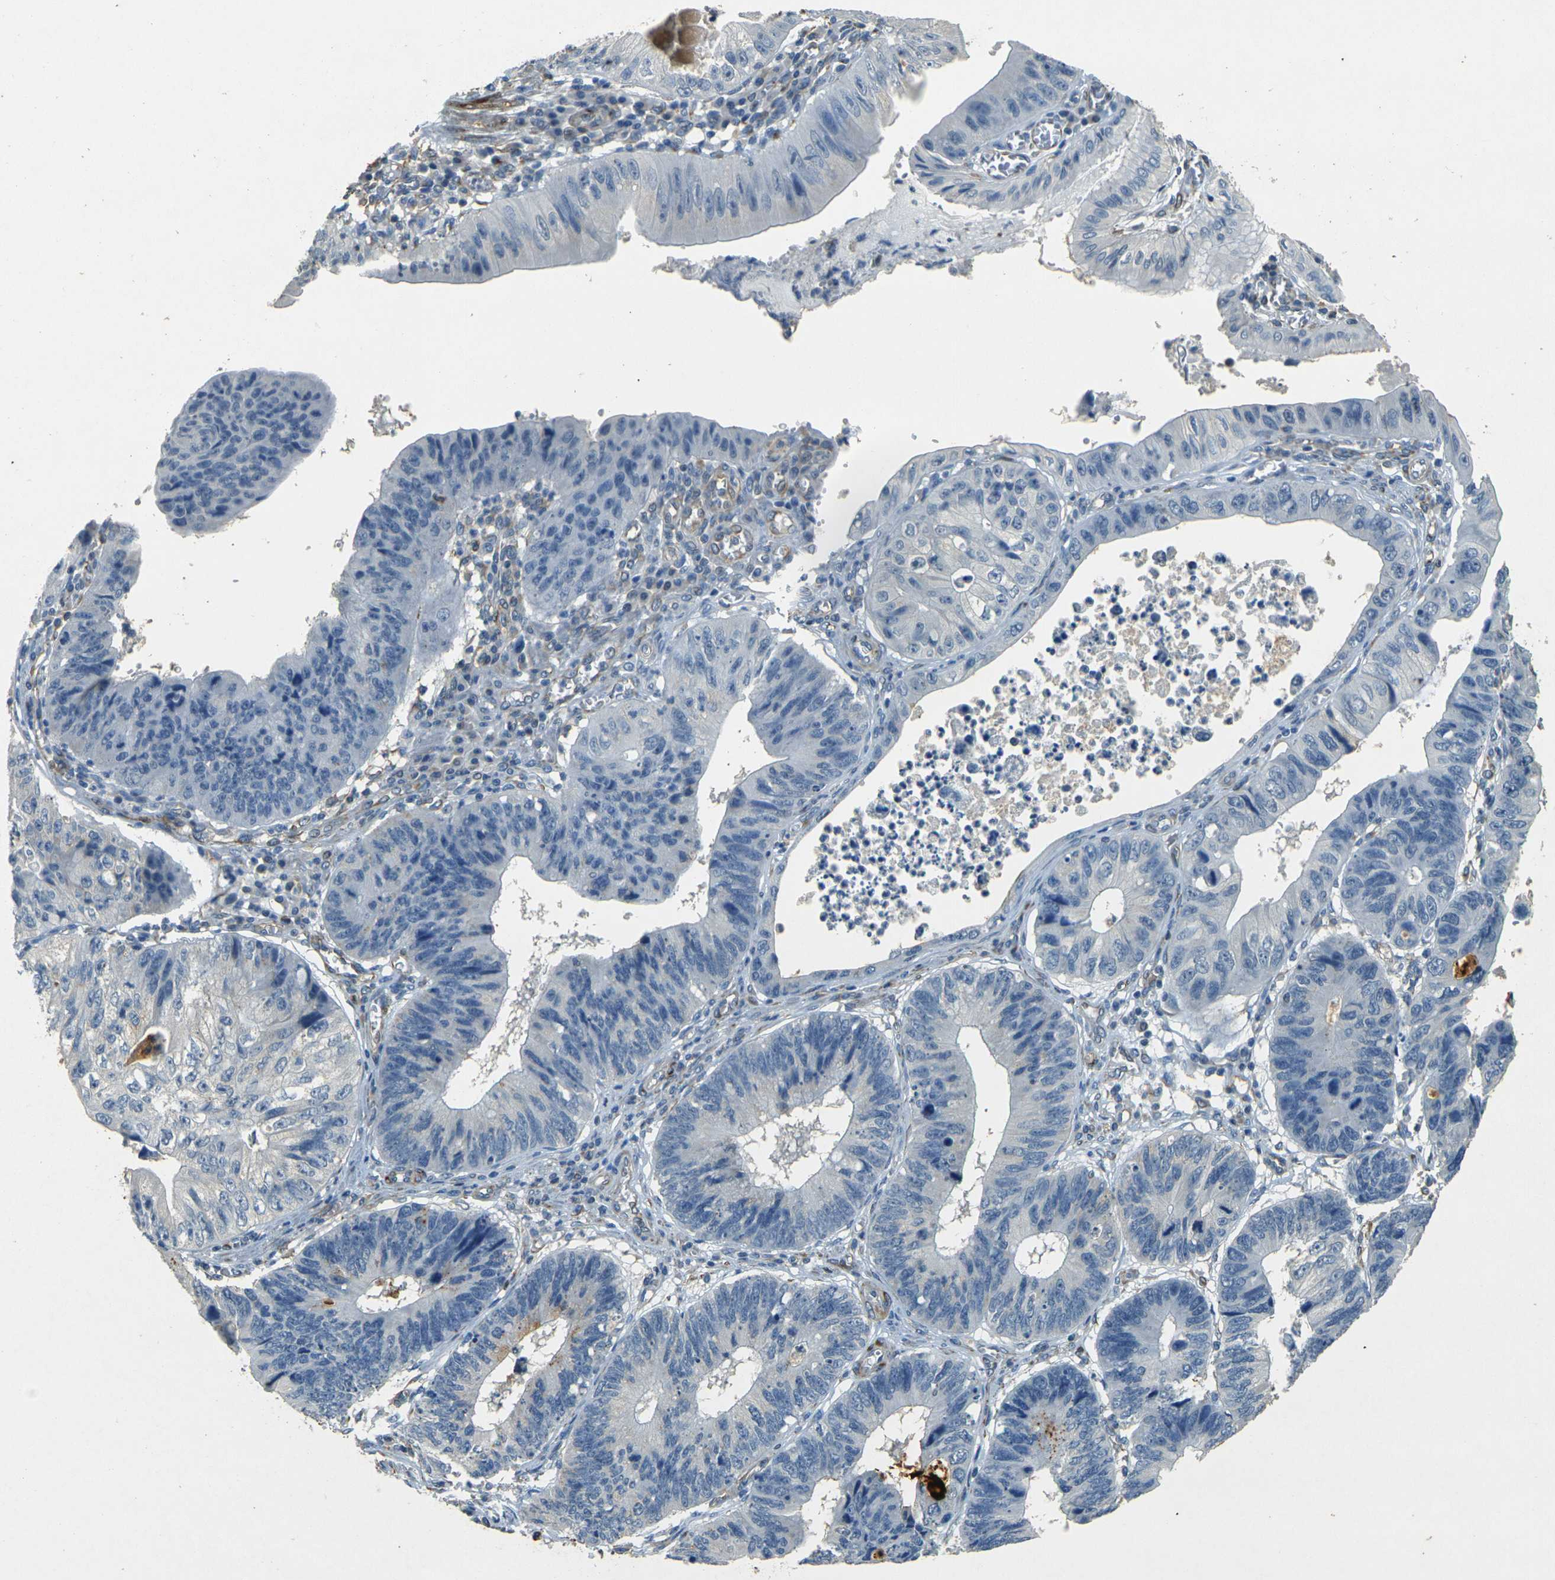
{"staining": {"intensity": "negative", "quantity": "none", "location": "none"}, "tissue": "stomach cancer", "cell_type": "Tumor cells", "image_type": "cancer", "snomed": [{"axis": "morphology", "description": "Adenocarcinoma, NOS"}, {"axis": "topography", "description": "Stomach"}], "caption": "This is a histopathology image of IHC staining of stomach cancer, which shows no expression in tumor cells.", "gene": "SORT1", "patient": {"sex": "male", "age": 59}}